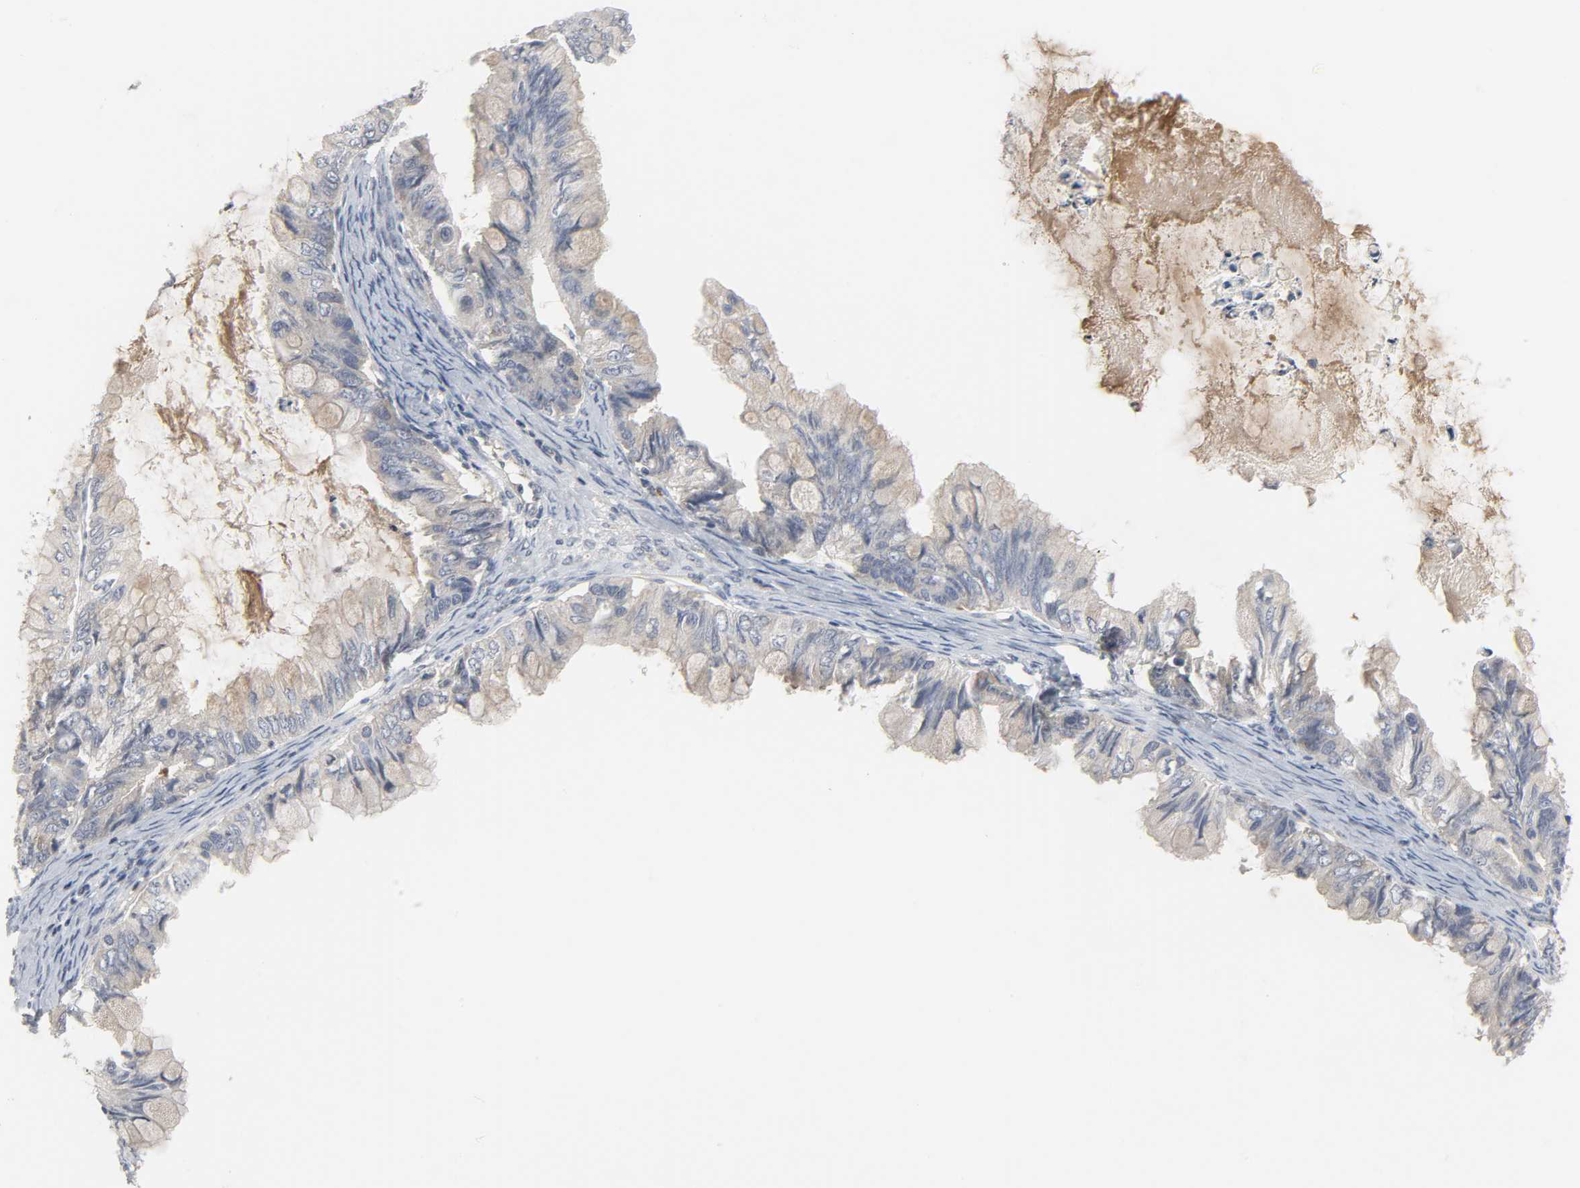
{"staining": {"intensity": "weak", "quantity": ">75%", "location": "cytoplasmic/membranous"}, "tissue": "ovarian cancer", "cell_type": "Tumor cells", "image_type": "cancer", "snomed": [{"axis": "morphology", "description": "Cystadenocarcinoma, mucinous, NOS"}, {"axis": "topography", "description": "Ovary"}], "caption": "A high-resolution image shows immunohistochemistry staining of mucinous cystadenocarcinoma (ovarian), which reveals weak cytoplasmic/membranous positivity in approximately >75% of tumor cells. (DAB IHC, brown staining for protein, blue staining for nuclei).", "gene": "CLIP1", "patient": {"sex": "female", "age": 80}}